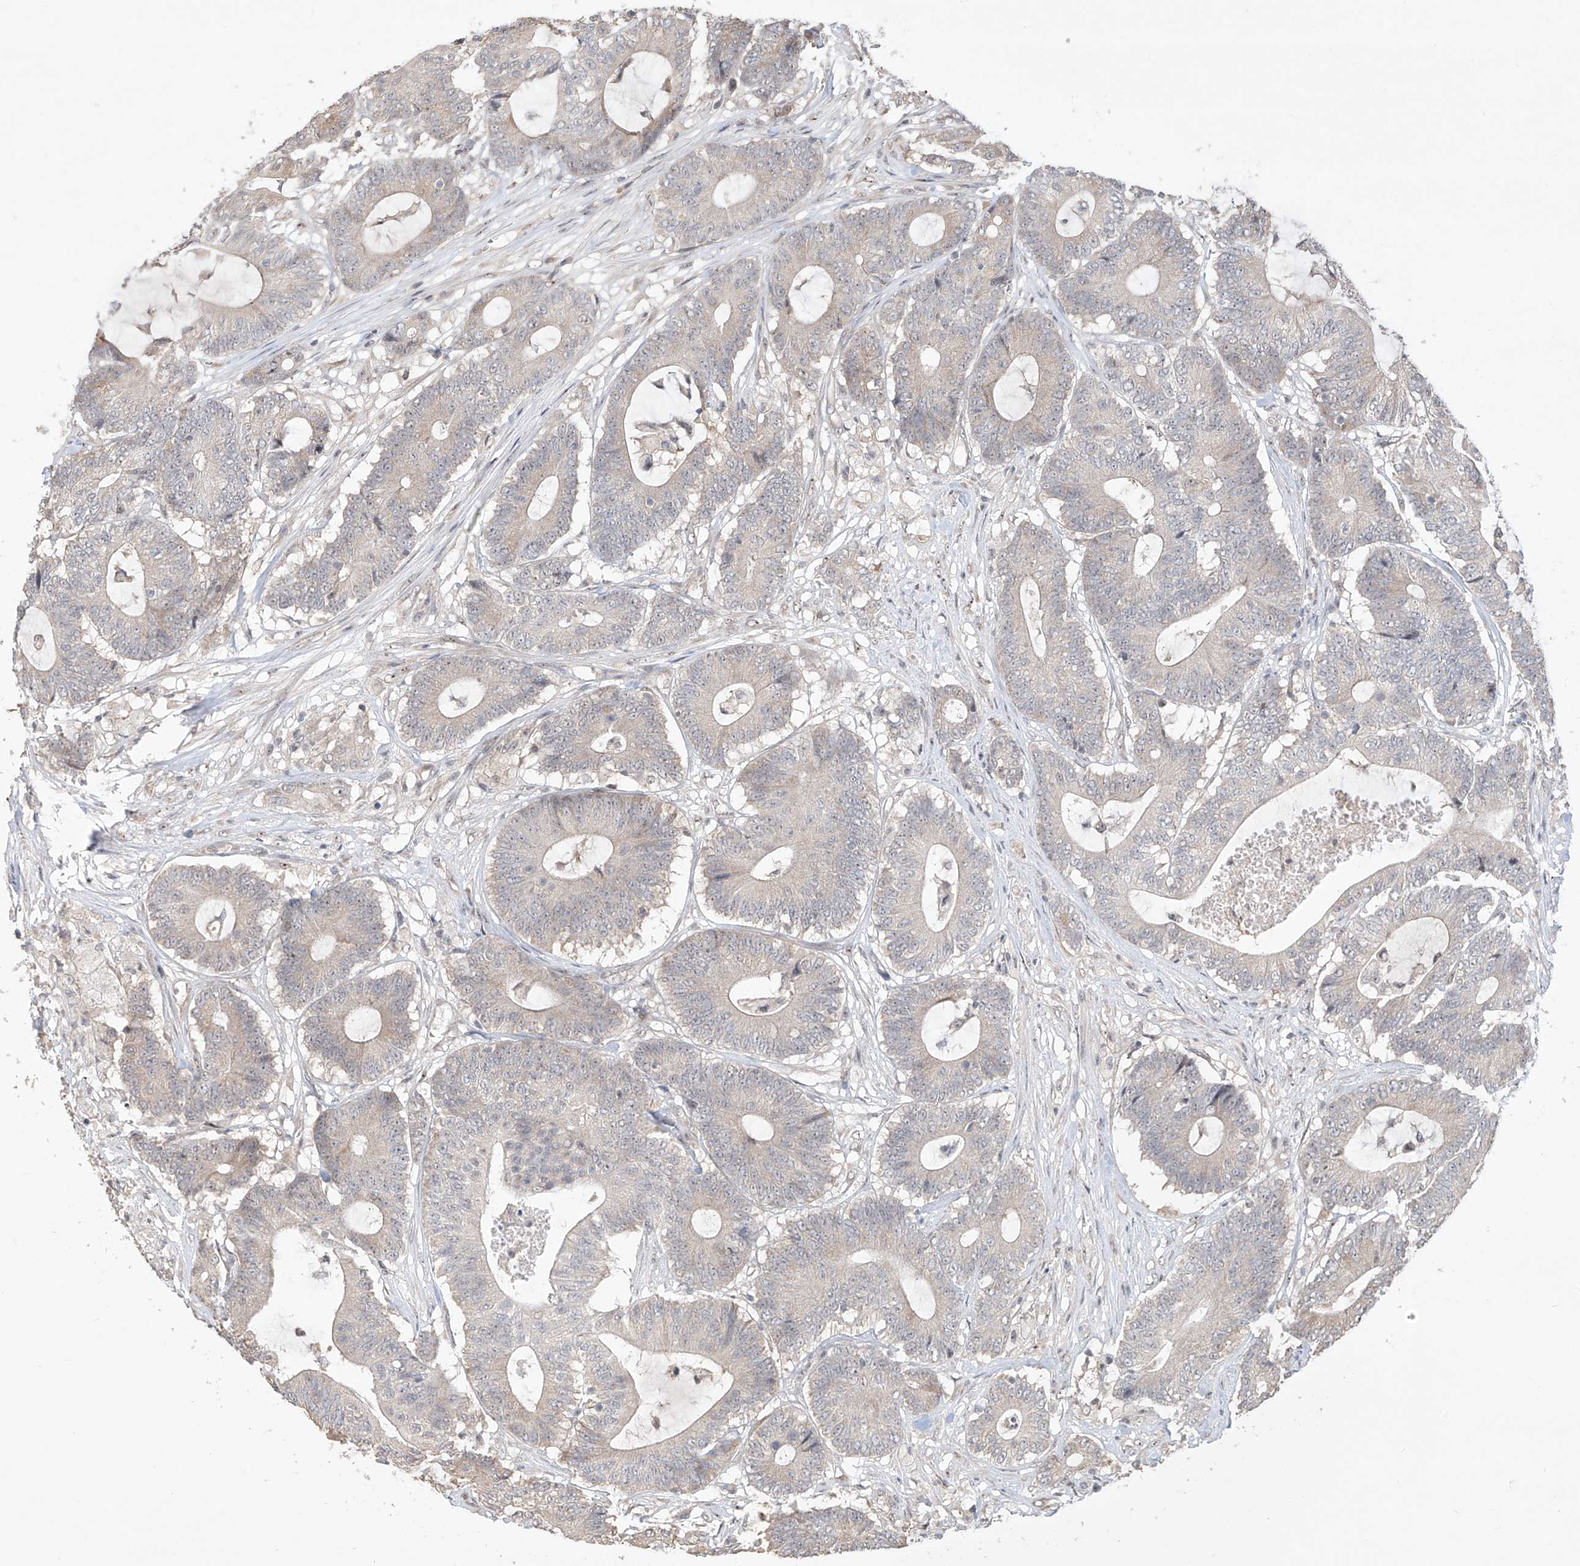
{"staining": {"intensity": "negative", "quantity": "none", "location": "none"}, "tissue": "colorectal cancer", "cell_type": "Tumor cells", "image_type": "cancer", "snomed": [{"axis": "morphology", "description": "Adenocarcinoma, NOS"}, {"axis": "topography", "description": "Colon"}], "caption": "This image is of colorectal adenocarcinoma stained with immunohistochemistry (IHC) to label a protein in brown with the nuclei are counter-stained blue. There is no staining in tumor cells. (Brightfield microscopy of DAB (3,3'-diaminobenzidine) immunohistochemistry at high magnification).", "gene": "TASP1", "patient": {"sex": "female", "age": 84}}